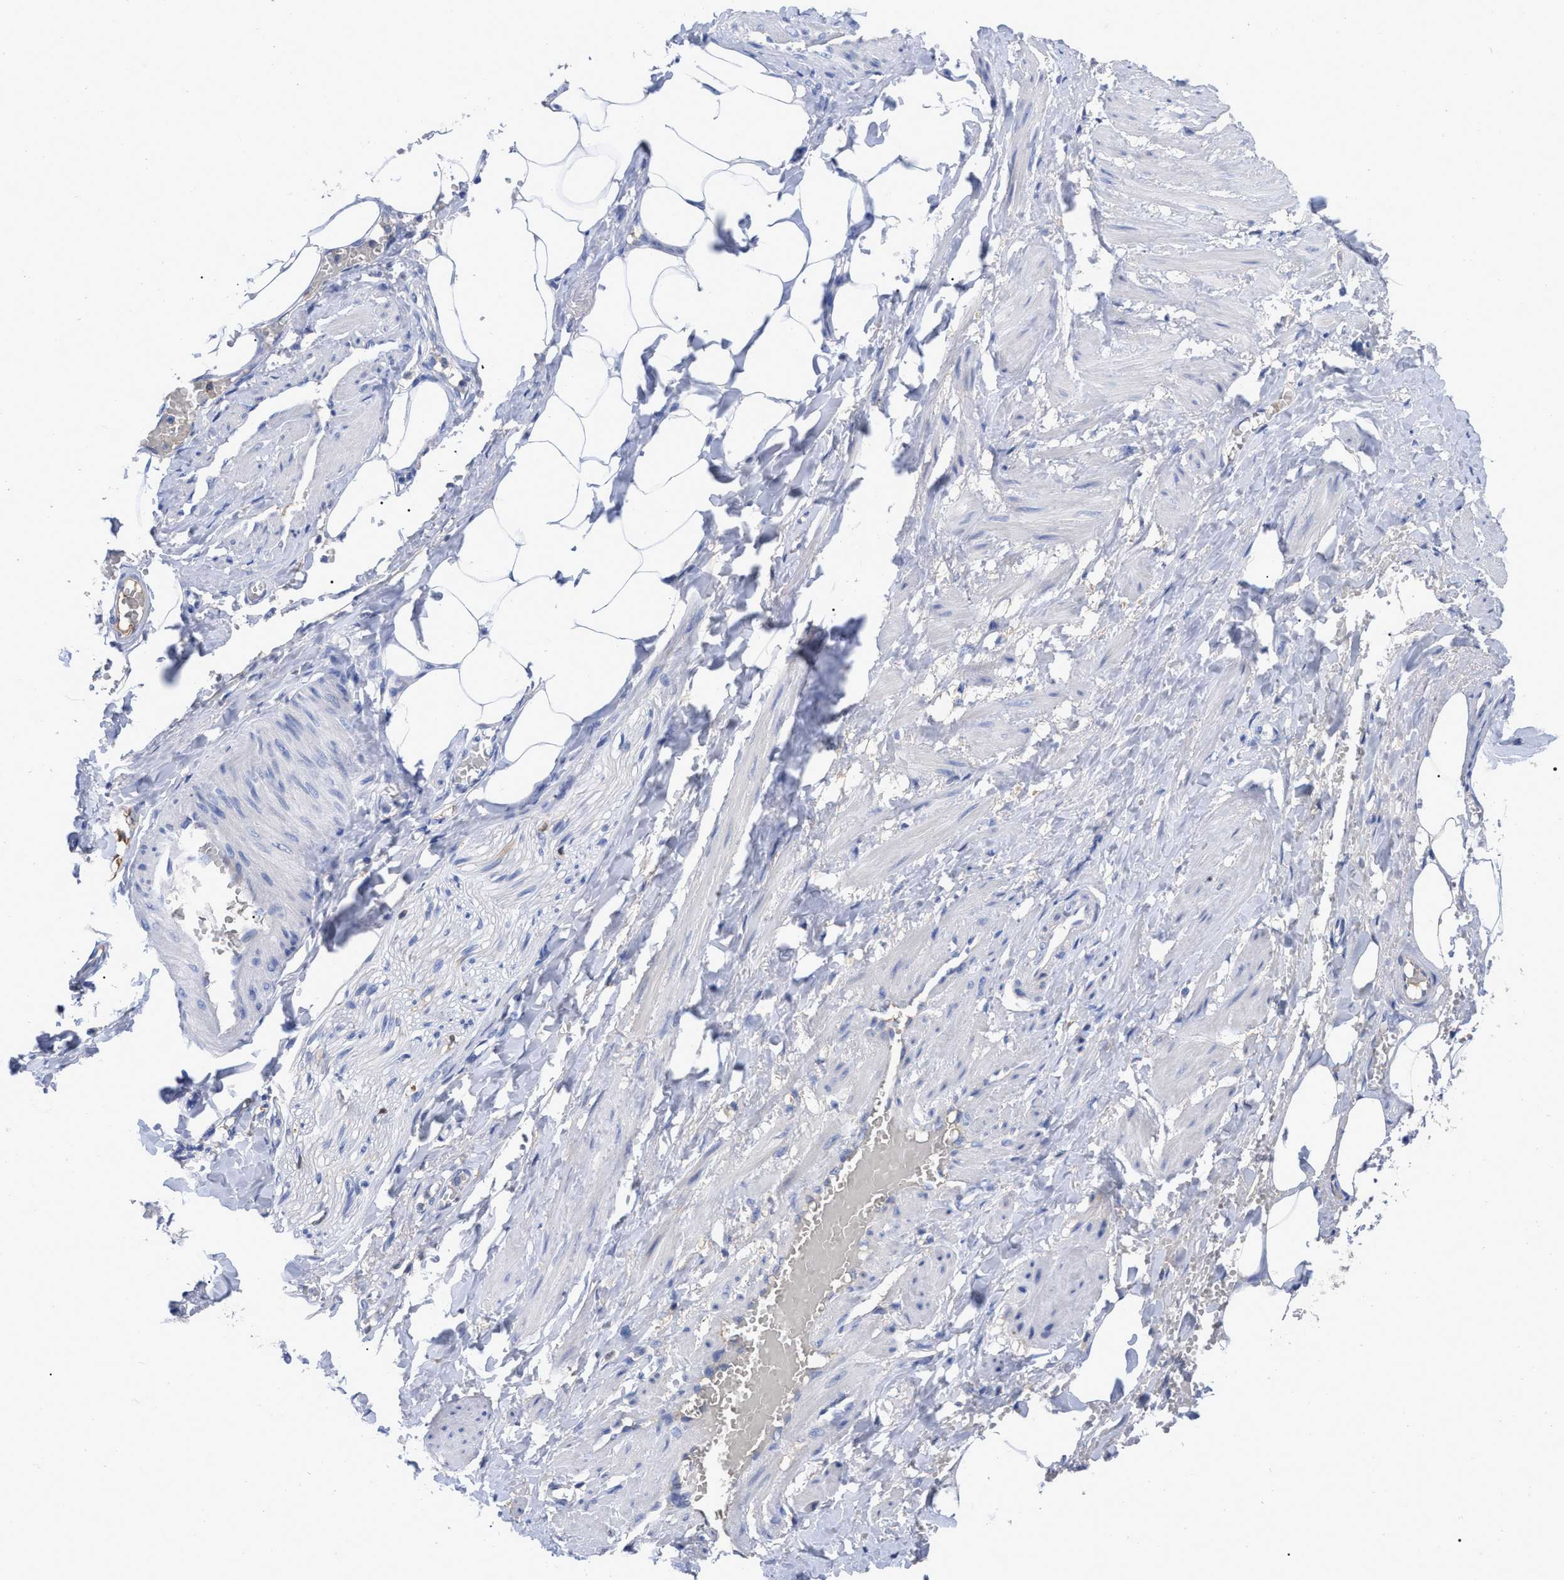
{"staining": {"intensity": "weak", "quantity": "<25%", "location": "cytoplasmic/membranous"}, "tissue": "adipose tissue", "cell_type": "Adipocytes", "image_type": "normal", "snomed": [{"axis": "morphology", "description": "Normal tissue, NOS"}, {"axis": "topography", "description": "Soft tissue"}, {"axis": "topography", "description": "Vascular tissue"}], "caption": "The photomicrograph reveals no staining of adipocytes in benign adipose tissue.", "gene": "IGHV5", "patient": {"sex": "female", "age": 35}}